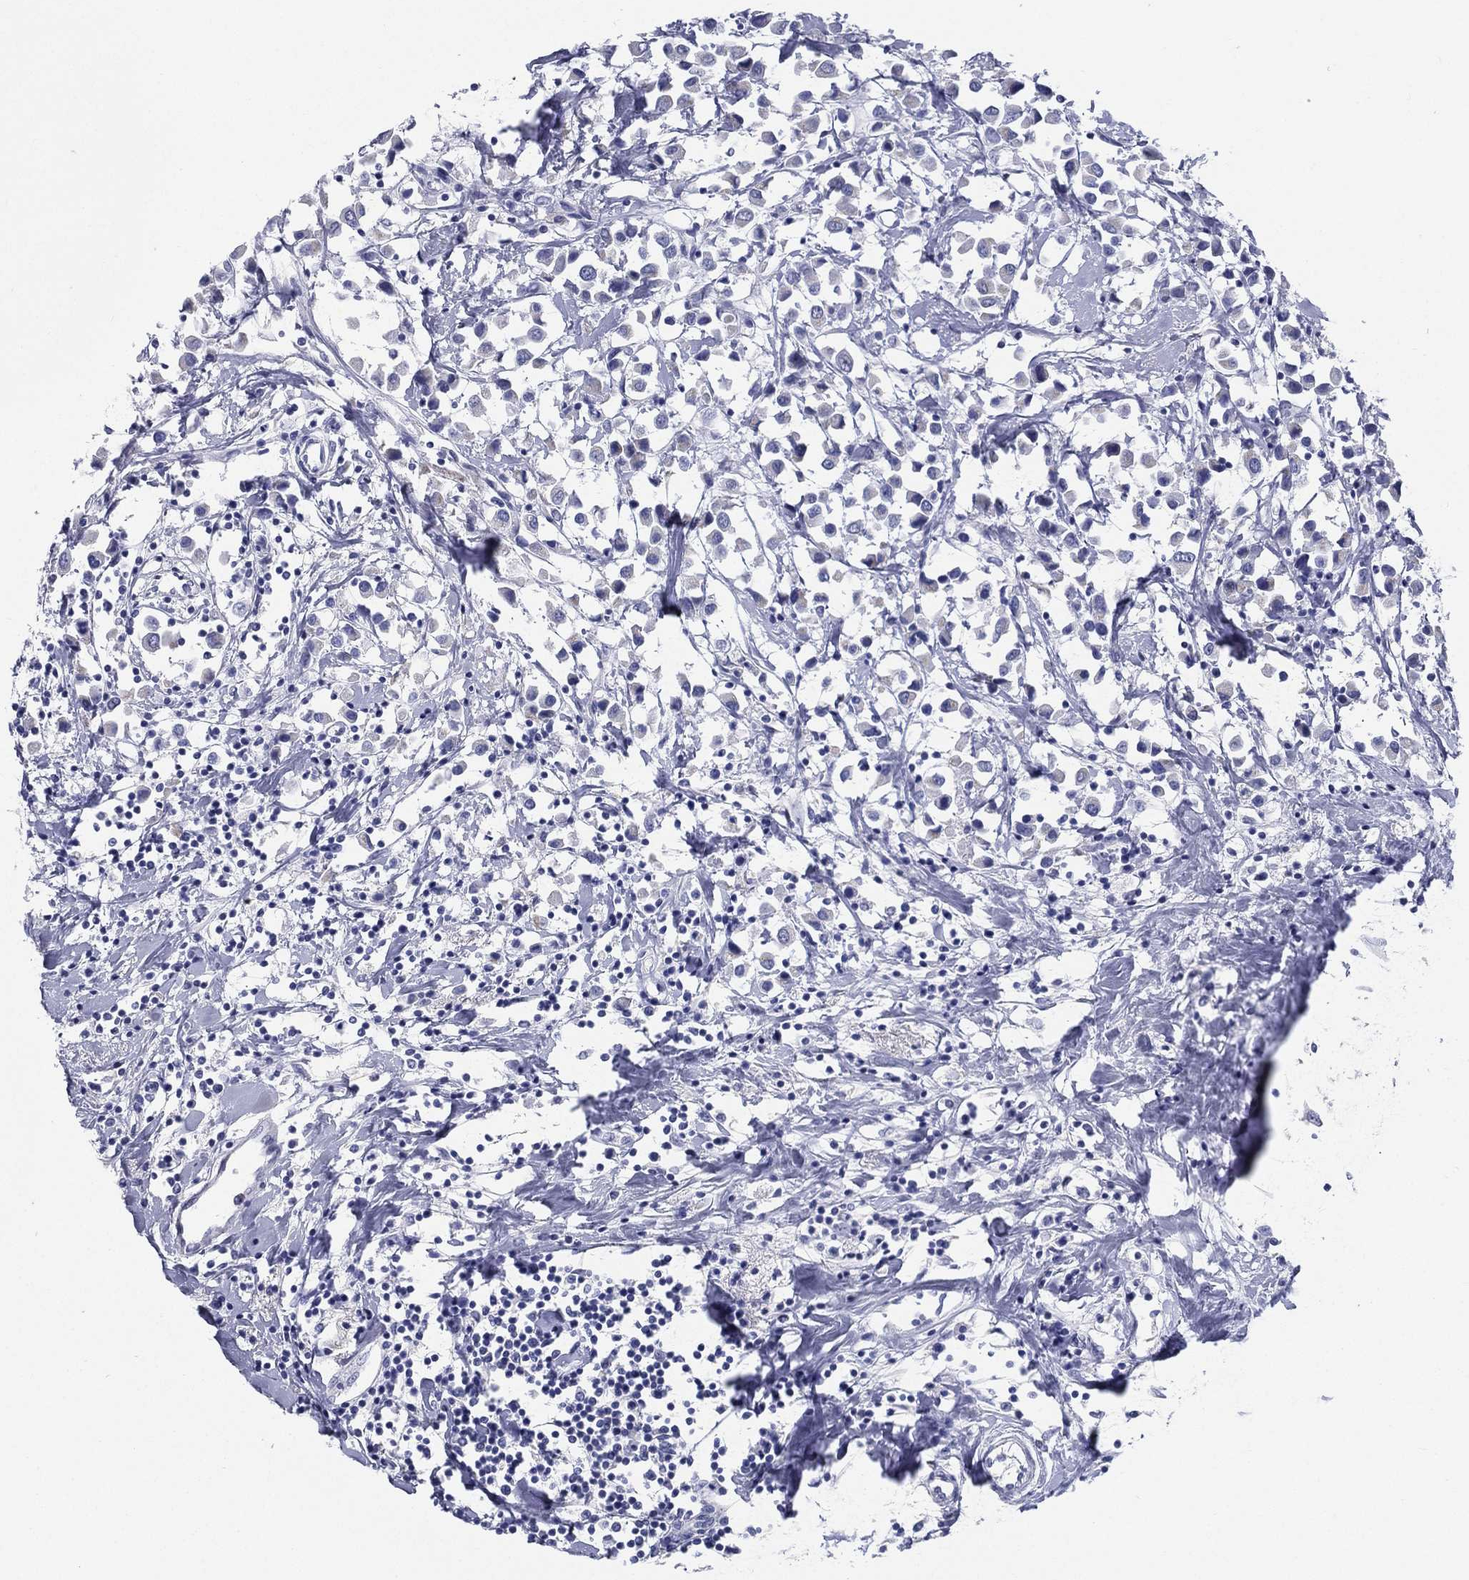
{"staining": {"intensity": "negative", "quantity": "none", "location": "none"}, "tissue": "breast cancer", "cell_type": "Tumor cells", "image_type": "cancer", "snomed": [{"axis": "morphology", "description": "Duct carcinoma"}, {"axis": "topography", "description": "Breast"}], "caption": "Immunohistochemistry (IHC) of human breast cancer (infiltrating ductal carcinoma) reveals no expression in tumor cells.", "gene": "RSPH4A", "patient": {"sex": "female", "age": 61}}